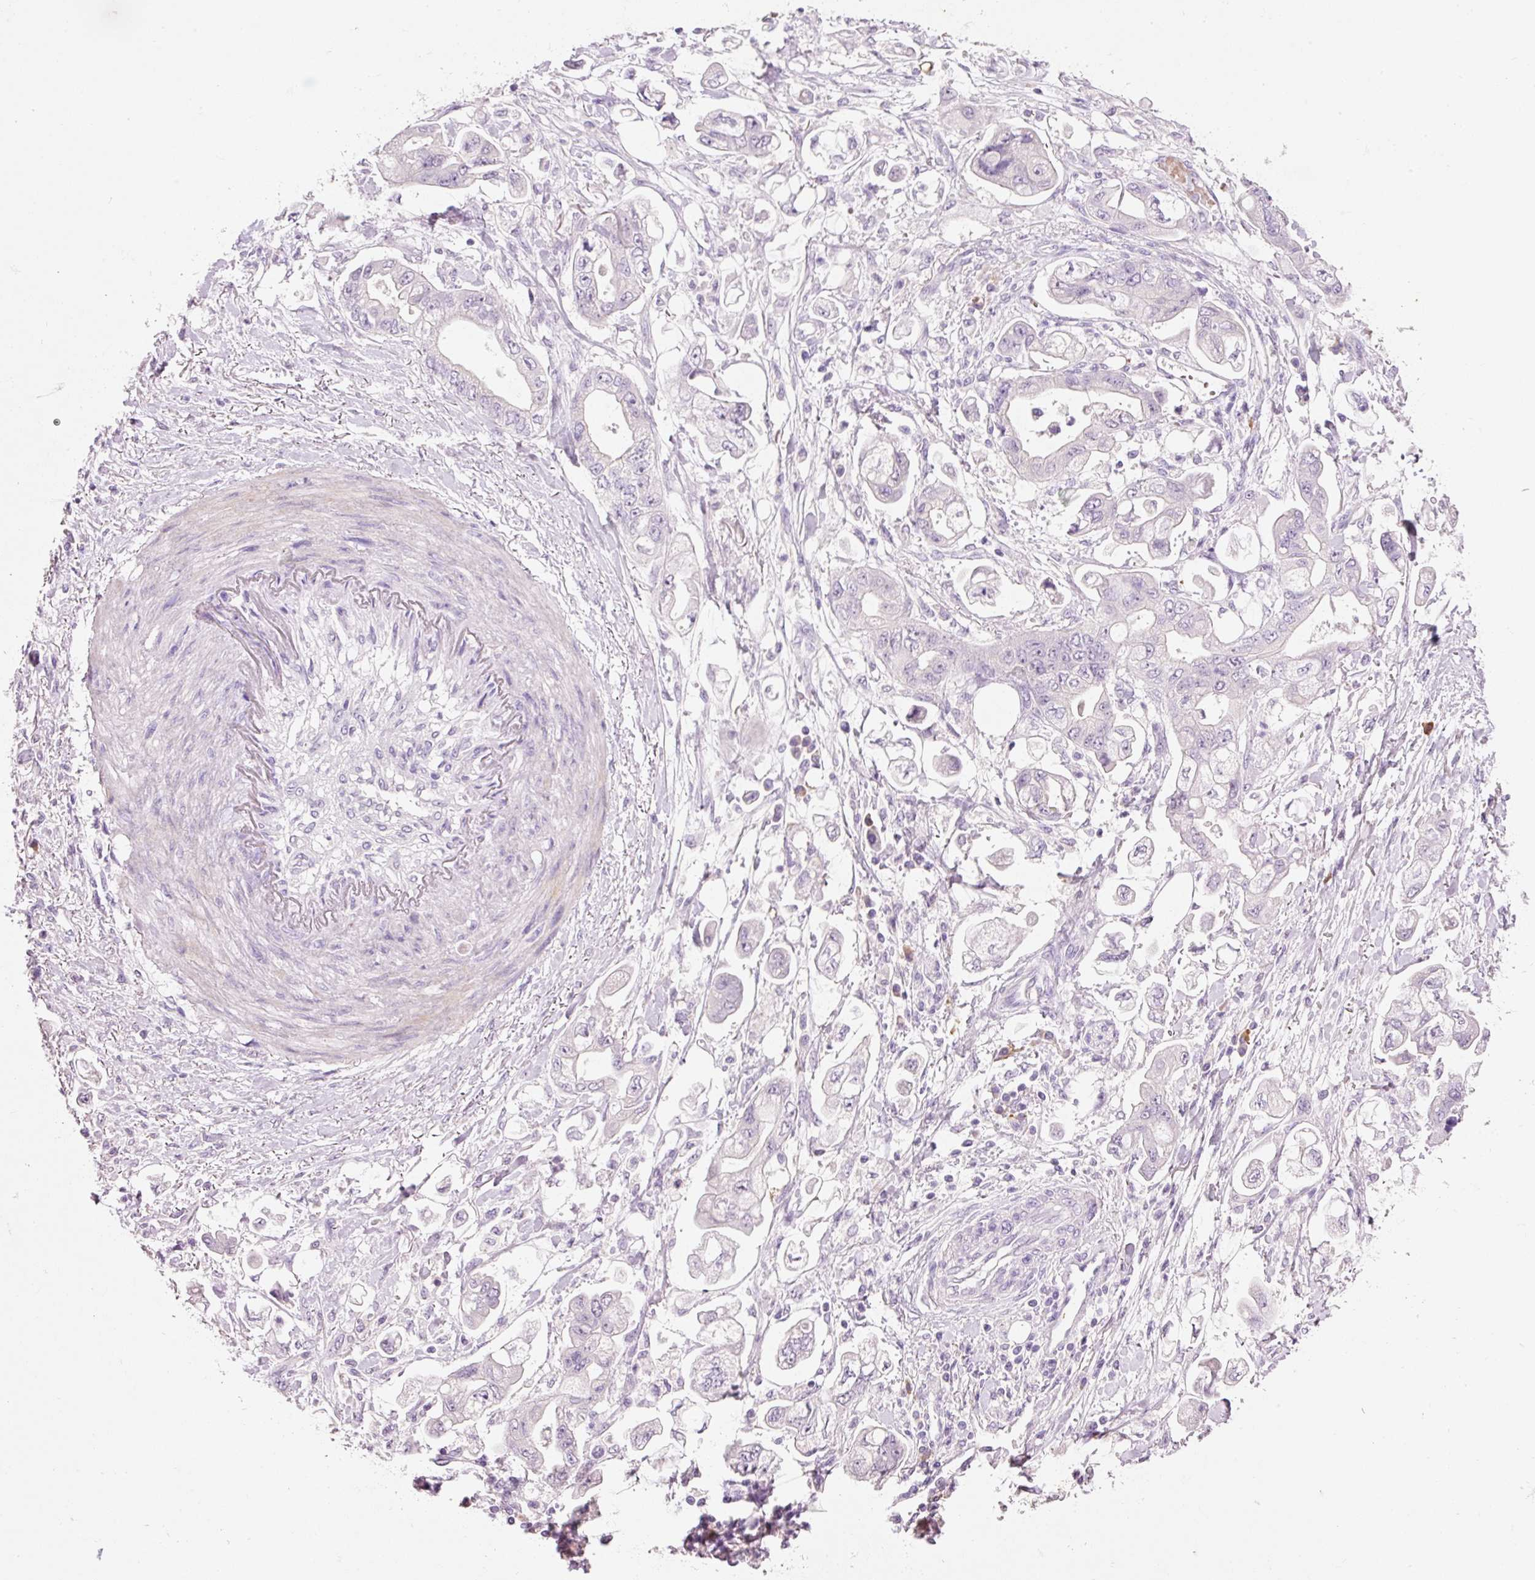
{"staining": {"intensity": "negative", "quantity": "none", "location": "none"}, "tissue": "stomach cancer", "cell_type": "Tumor cells", "image_type": "cancer", "snomed": [{"axis": "morphology", "description": "Adenocarcinoma, NOS"}, {"axis": "topography", "description": "Stomach"}], "caption": "Histopathology image shows no significant protein positivity in tumor cells of stomach cancer (adenocarcinoma).", "gene": "TENT5C", "patient": {"sex": "male", "age": 62}}